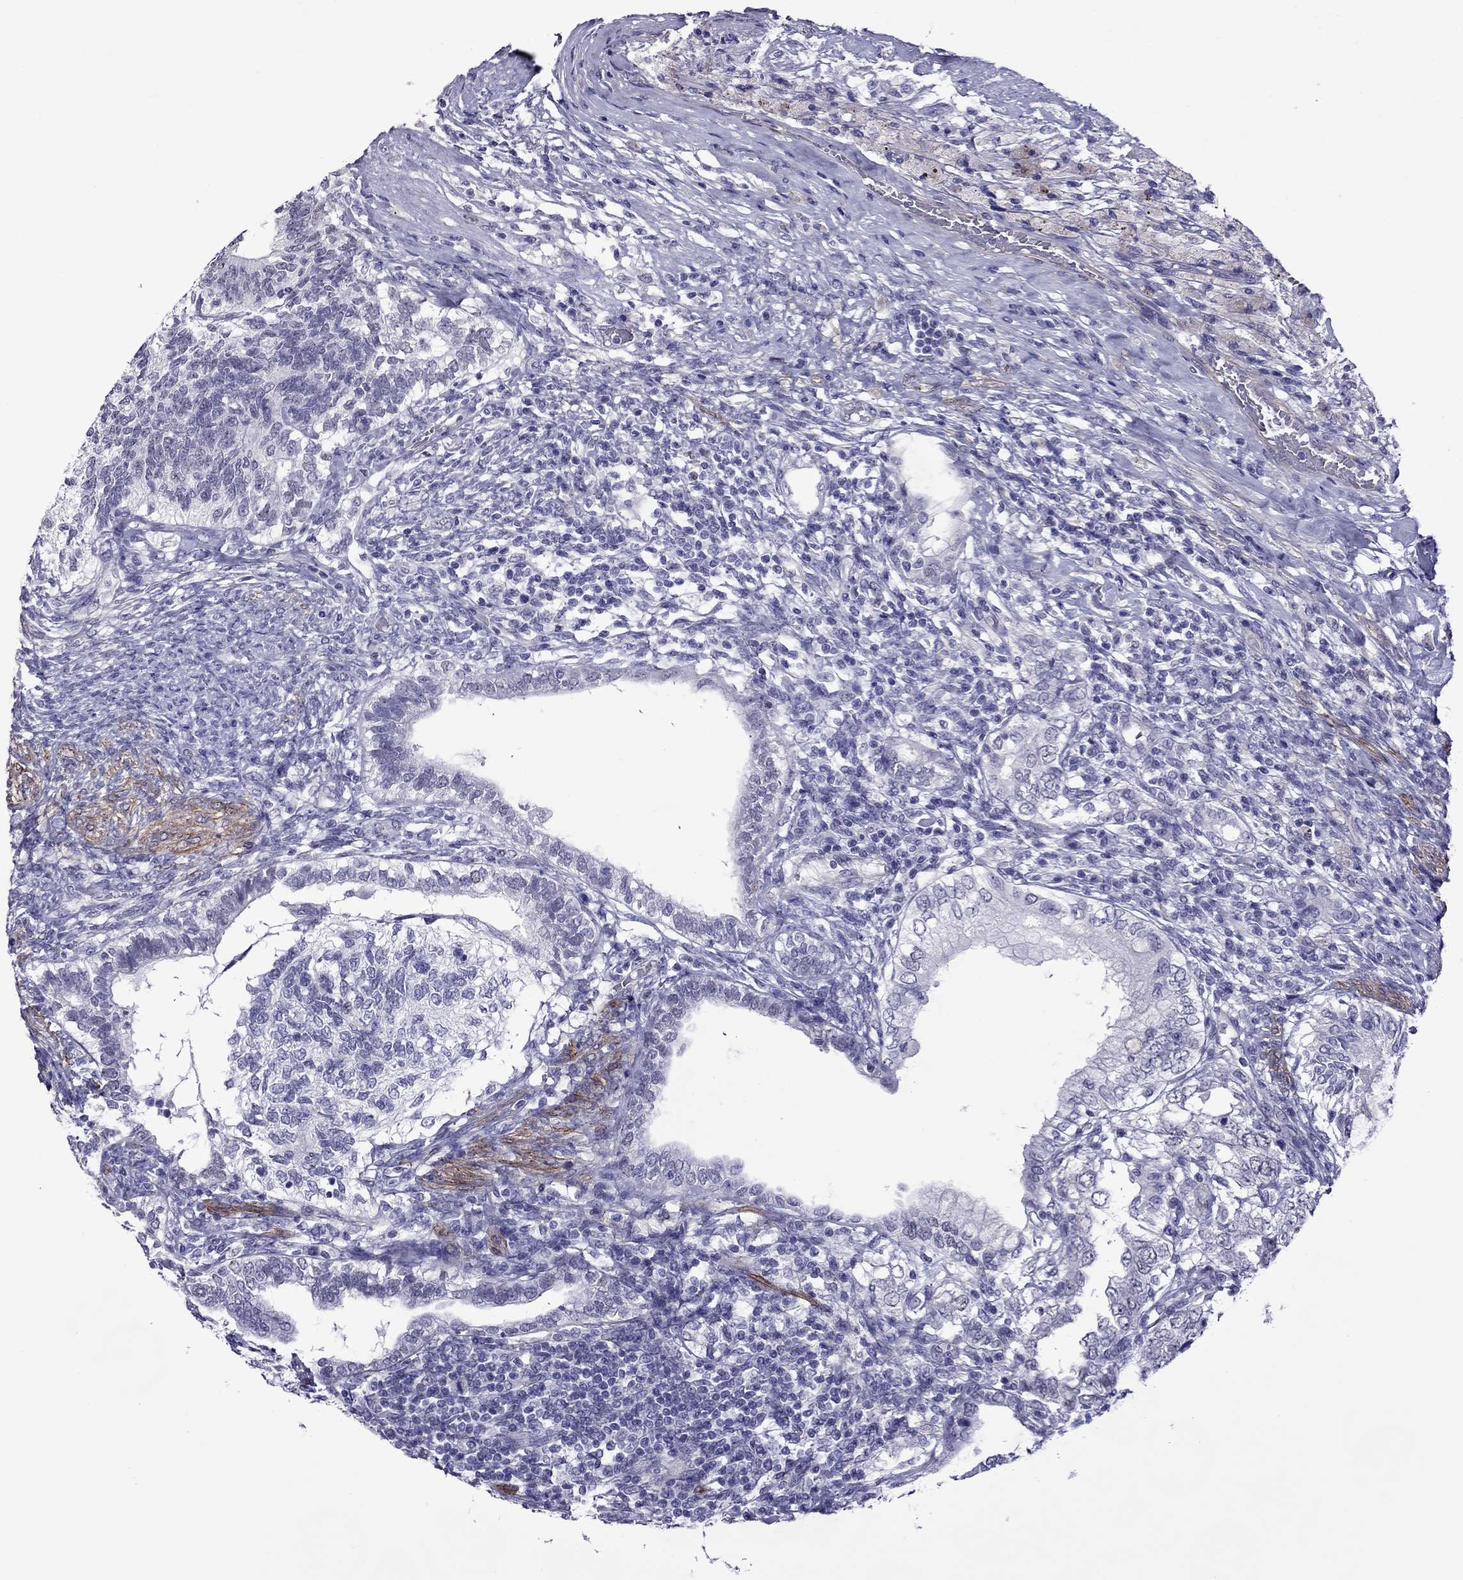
{"staining": {"intensity": "negative", "quantity": "none", "location": "none"}, "tissue": "testis cancer", "cell_type": "Tumor cells", "image_type": "cancer", "snomed": [{"axis": "morphology", "description": "Seminoma, NOS"}, {"axis": "morphology", "description": "Carcinoma, Embryonal, NOS"}, {"axis": "topography", "description": "Testis"}], "caption": "IHC image of neoplastic tissue: testis cancer (seminoma) stained with DAB reveals no significant protein positivity in tumor cells.", "gene": "CHRNA5", "patient": {"sex": "male", "age": 41}}